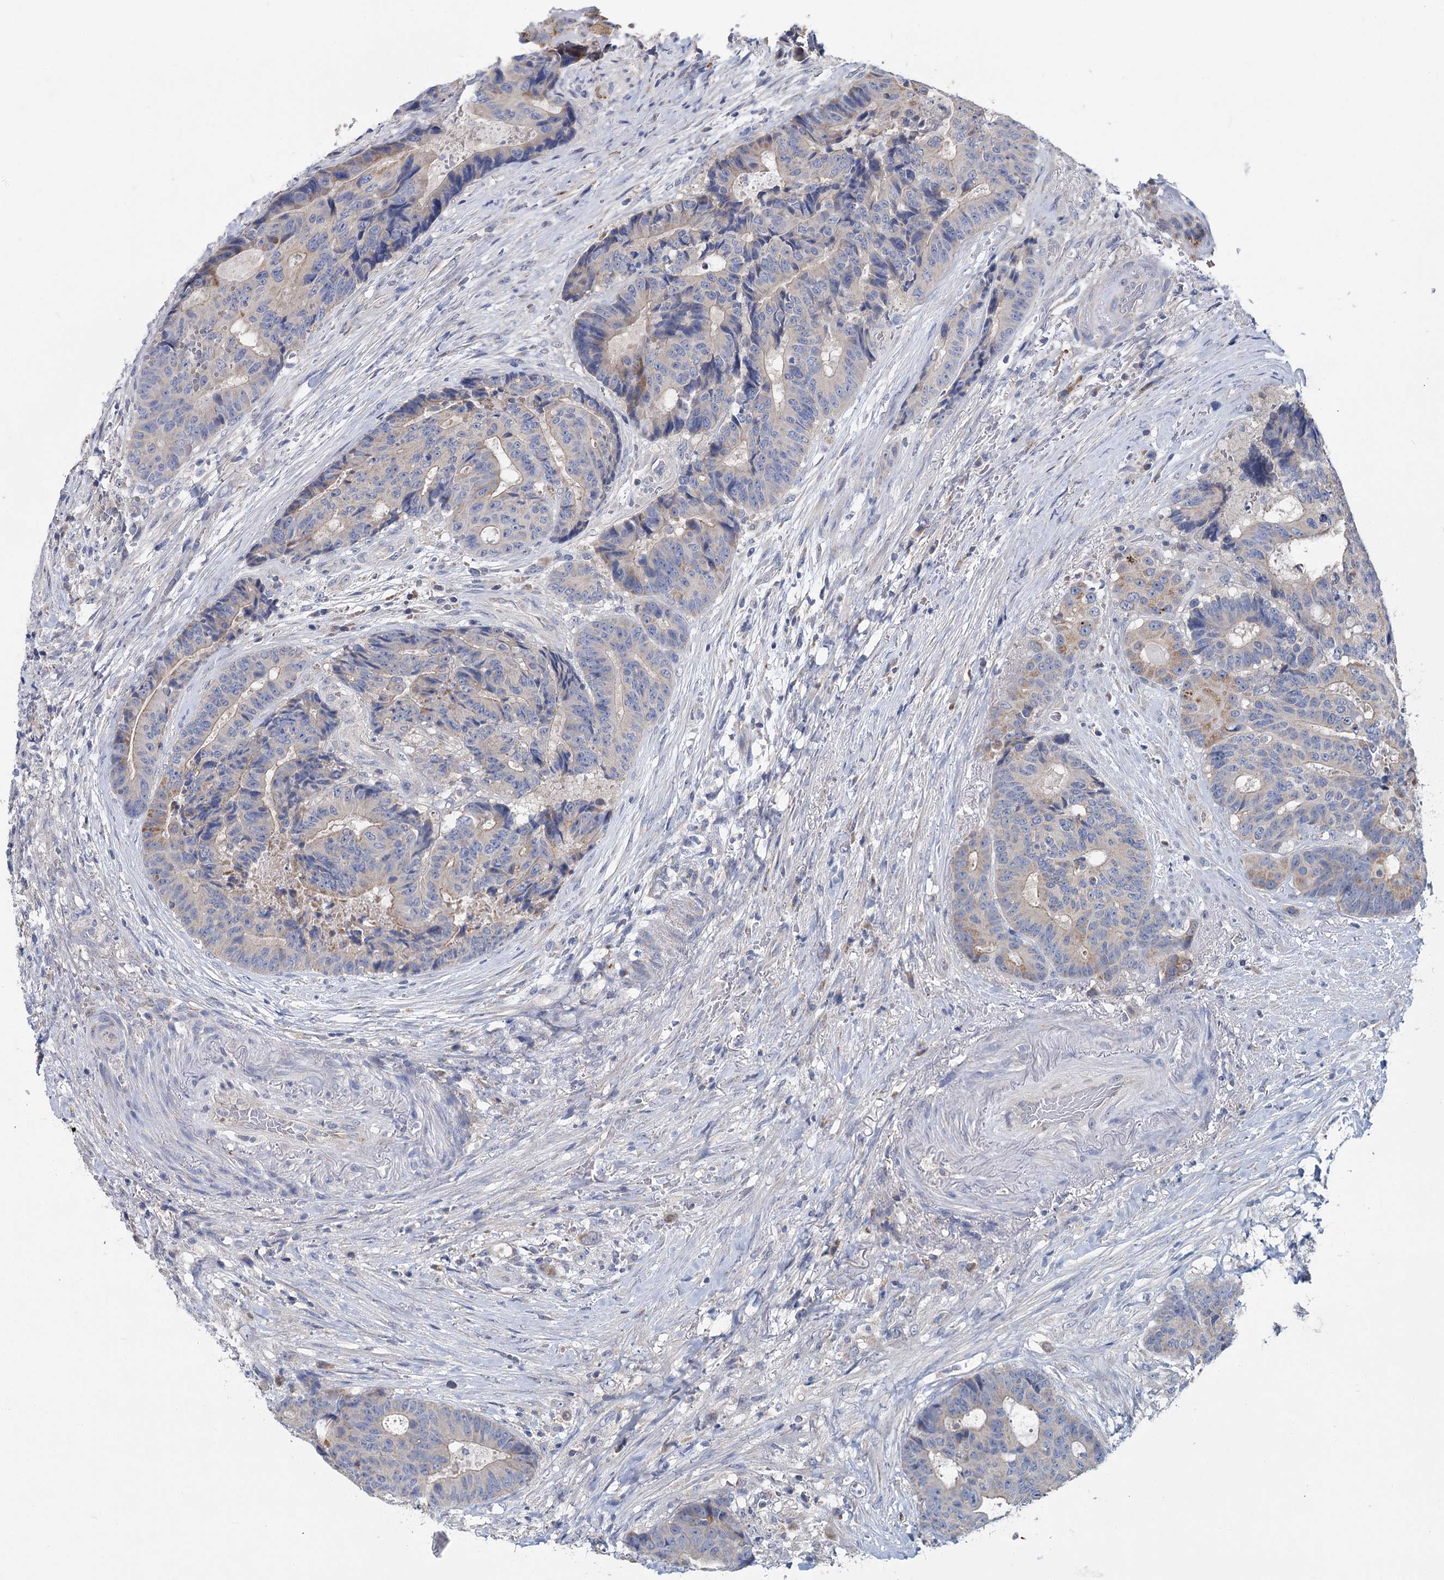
{"staining": {"intensity": "moderate", "quantity": "<25%", "location": "cytoplasmic/membranous"}, "tissue": "colorectal cancer", "cell_type": "Tumor cells", "image_type": "cancer", "snomed": [{"axis": "morphology", "description": "Adenocarcinoma, NOS"}, {"axis": "topography", "description": "Rectum"}], "caption": "Immunohistochemistry (IHC) (DAB) staining of human adenocarcinoma (colorectal) demonstrates moderate cytoplasmic/membranous protein positivity in approximately <25% of tumor cells.", "gene": "ANKRD16", "patient": {"sex": "male", "age": 69}}